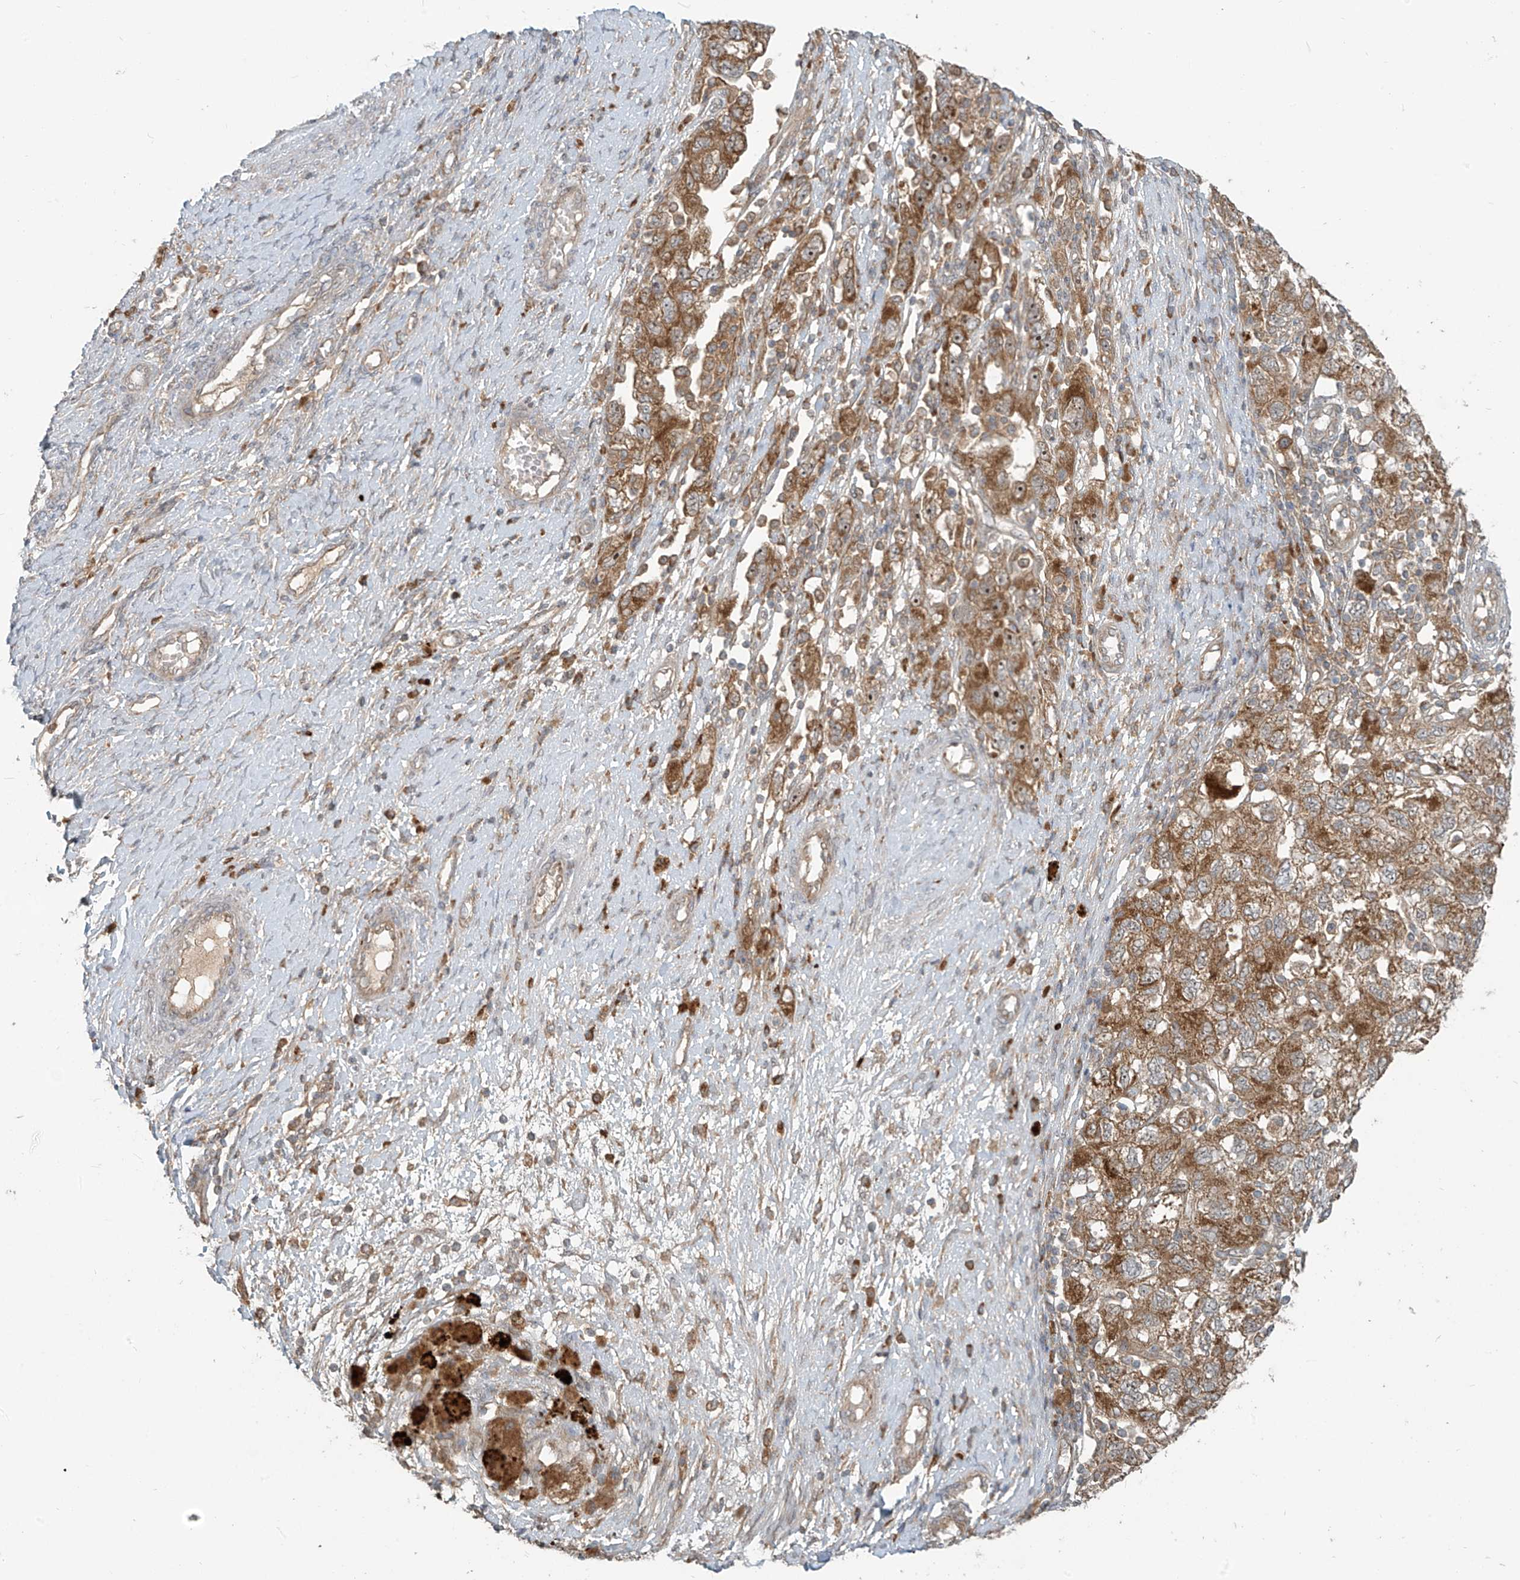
{"staining": {"intensity": "moderate", "quantity": ">75%", "location": "cytoplasmic/membranous,nuclear"}, "tissue": "ovarian cancer", "cell_type": "Tumor cells", "image_type": "cancer", "snomed": [{"axis": "morphology", "description": "Carcinoma, NOS"}, {"axis": "morphology", "description": "Cystadenocarcinoma, serous, NOS"}, {"axis": "topography", "description": "Ovary"}], "caption": "Brown immunohistochemical staining in ovarian cancer (carcinoma) shows moderate cytoplasmic/membranous and nuclear staining in approximately >75% of tumor cells. (DAB (3,3'-diaminobenzidine) IHC with brightfield microscopy, high magnification).", "gene": "KATNIP", "patient": {"sex": "female", "age": 69}}